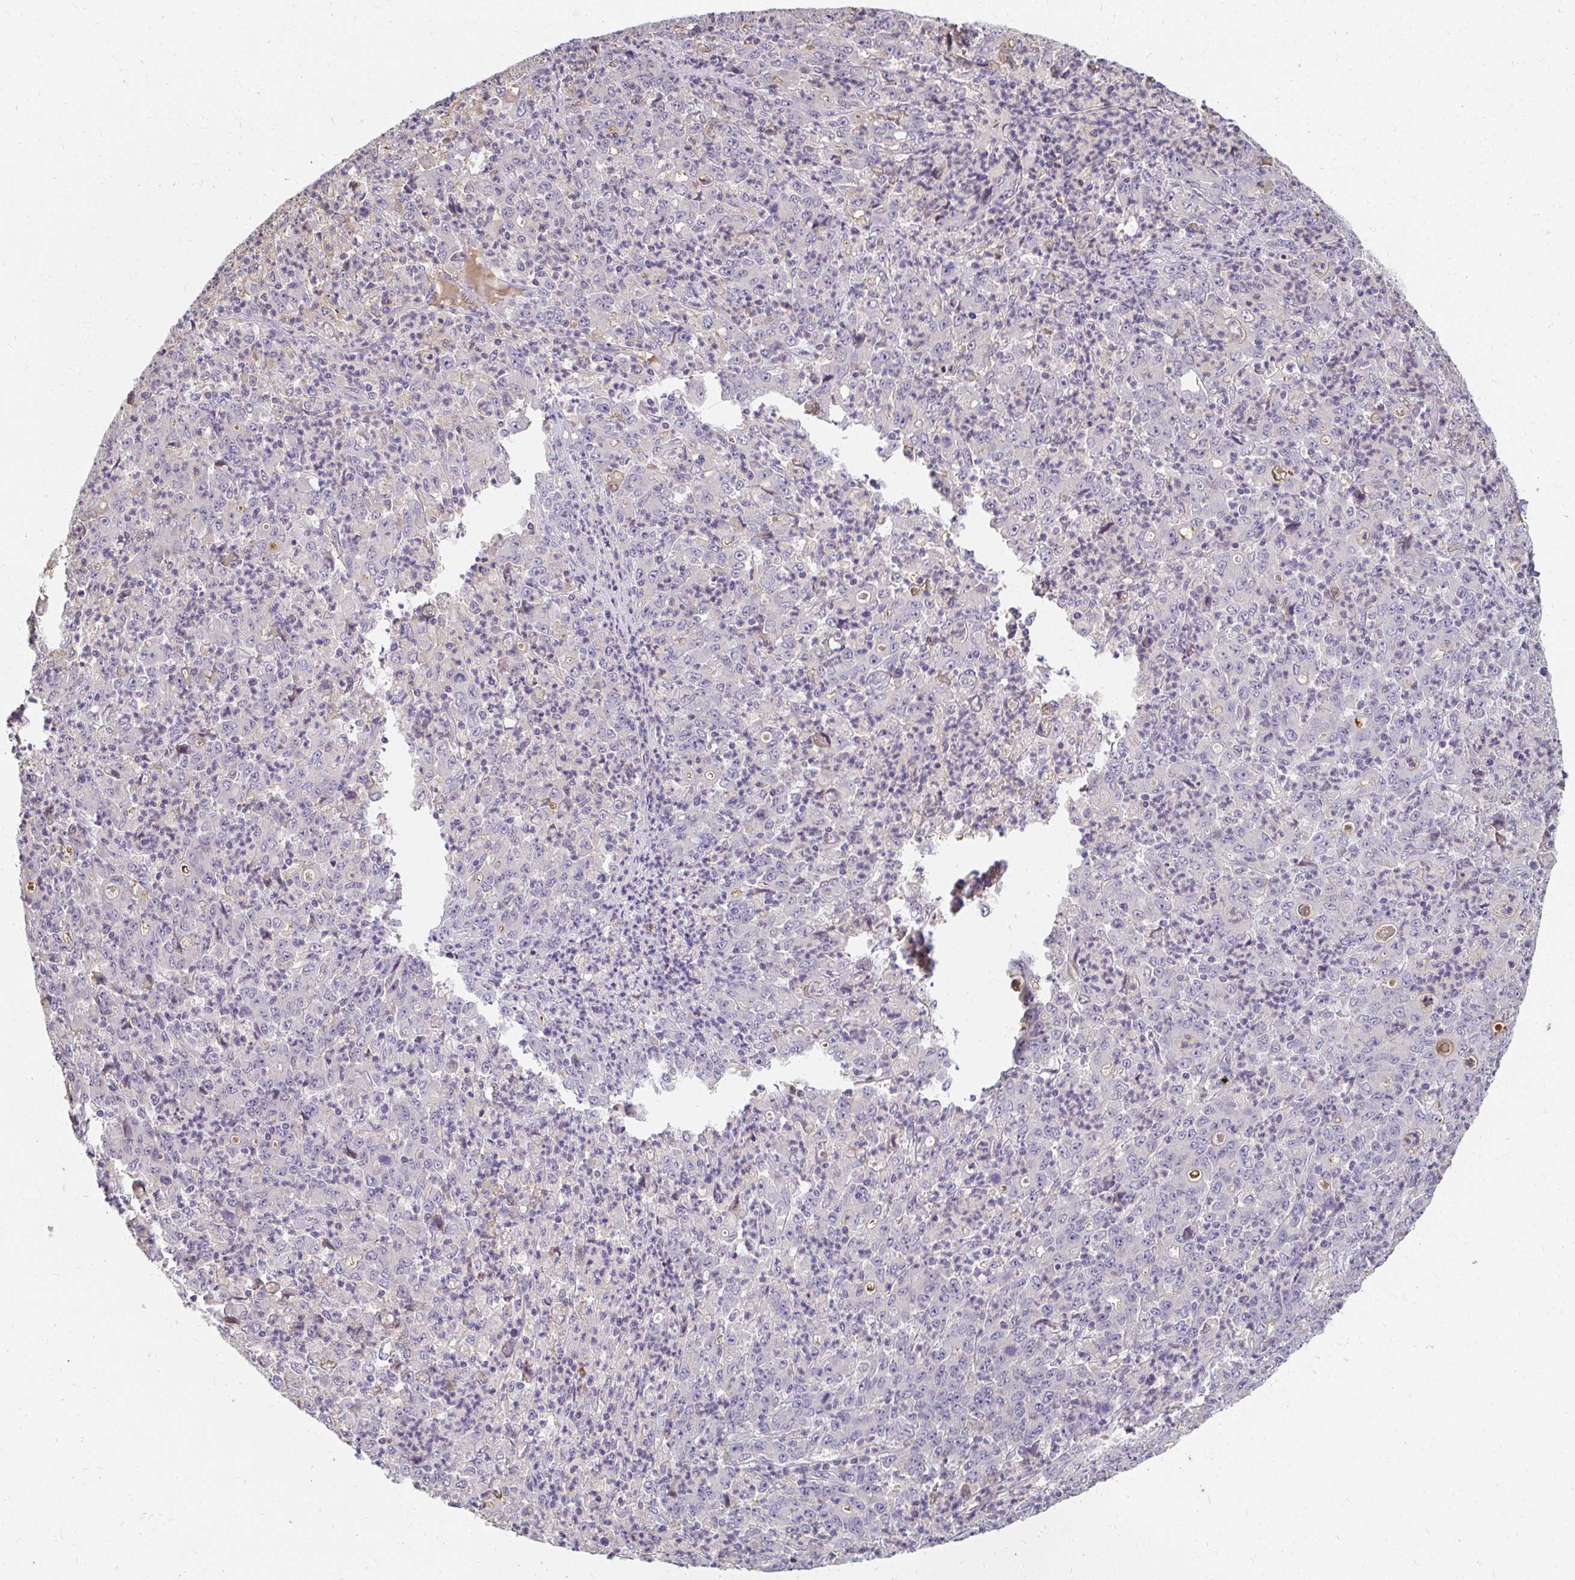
{"staining": {"intensity": "negative", "quantity": "none", "location": "none"}, "tissue": "stomach cancer", "cell_type": "Tumor cells", "image_type": "cancer", "snomed": [{"axis": "morphology", "description": "Adenocarcinoma, NOS"}, {"axis": "topography", "description": "Stomach, lower"}], "caption": "Protein analysis of adenocarcinoma (stomach) demonstrates no significant staining in tumor cells.", "gene": "LOXL4", "patient": {"sex": "female", "age": 71}}